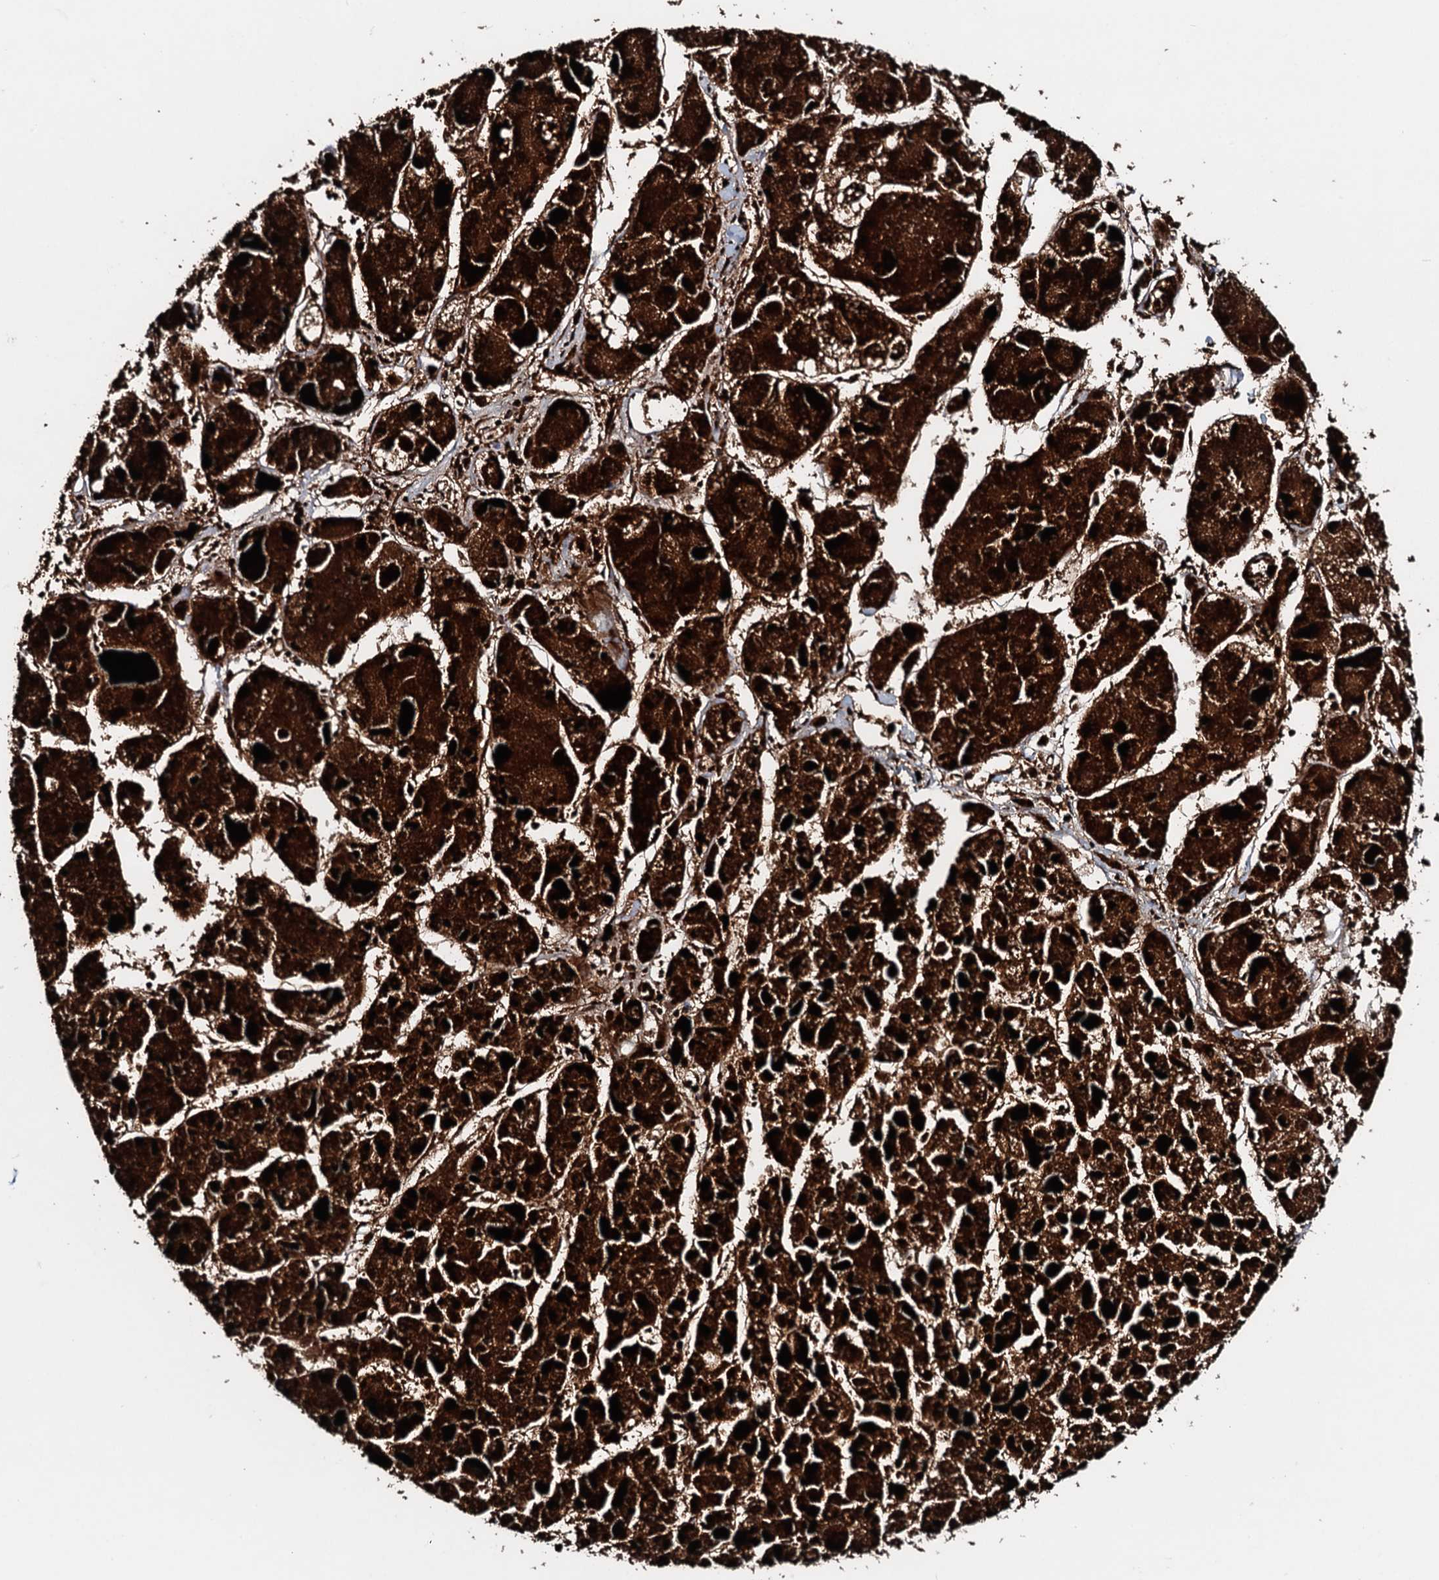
{"staining": {"intensity": "strong", "quantity": ">75%", "location": "cytoplasmic/membranous"}, "tissue": "liver cancer", "cell_type": "Tumor cells", "image_type": "cancer", "snomed": [{"axis": "morphology", "description": "Carcinoma, Hepatocellular, NOS"}, {"axis": "topography", "description": "Liver"}], "caption": "Liver hepatocellular carcinoma stained for a protein reveals strong cytoplasmic/membranous positivity in tumor cells.", "gene": "ACSS3", "patient": {"sex": "female", "age": 73}}